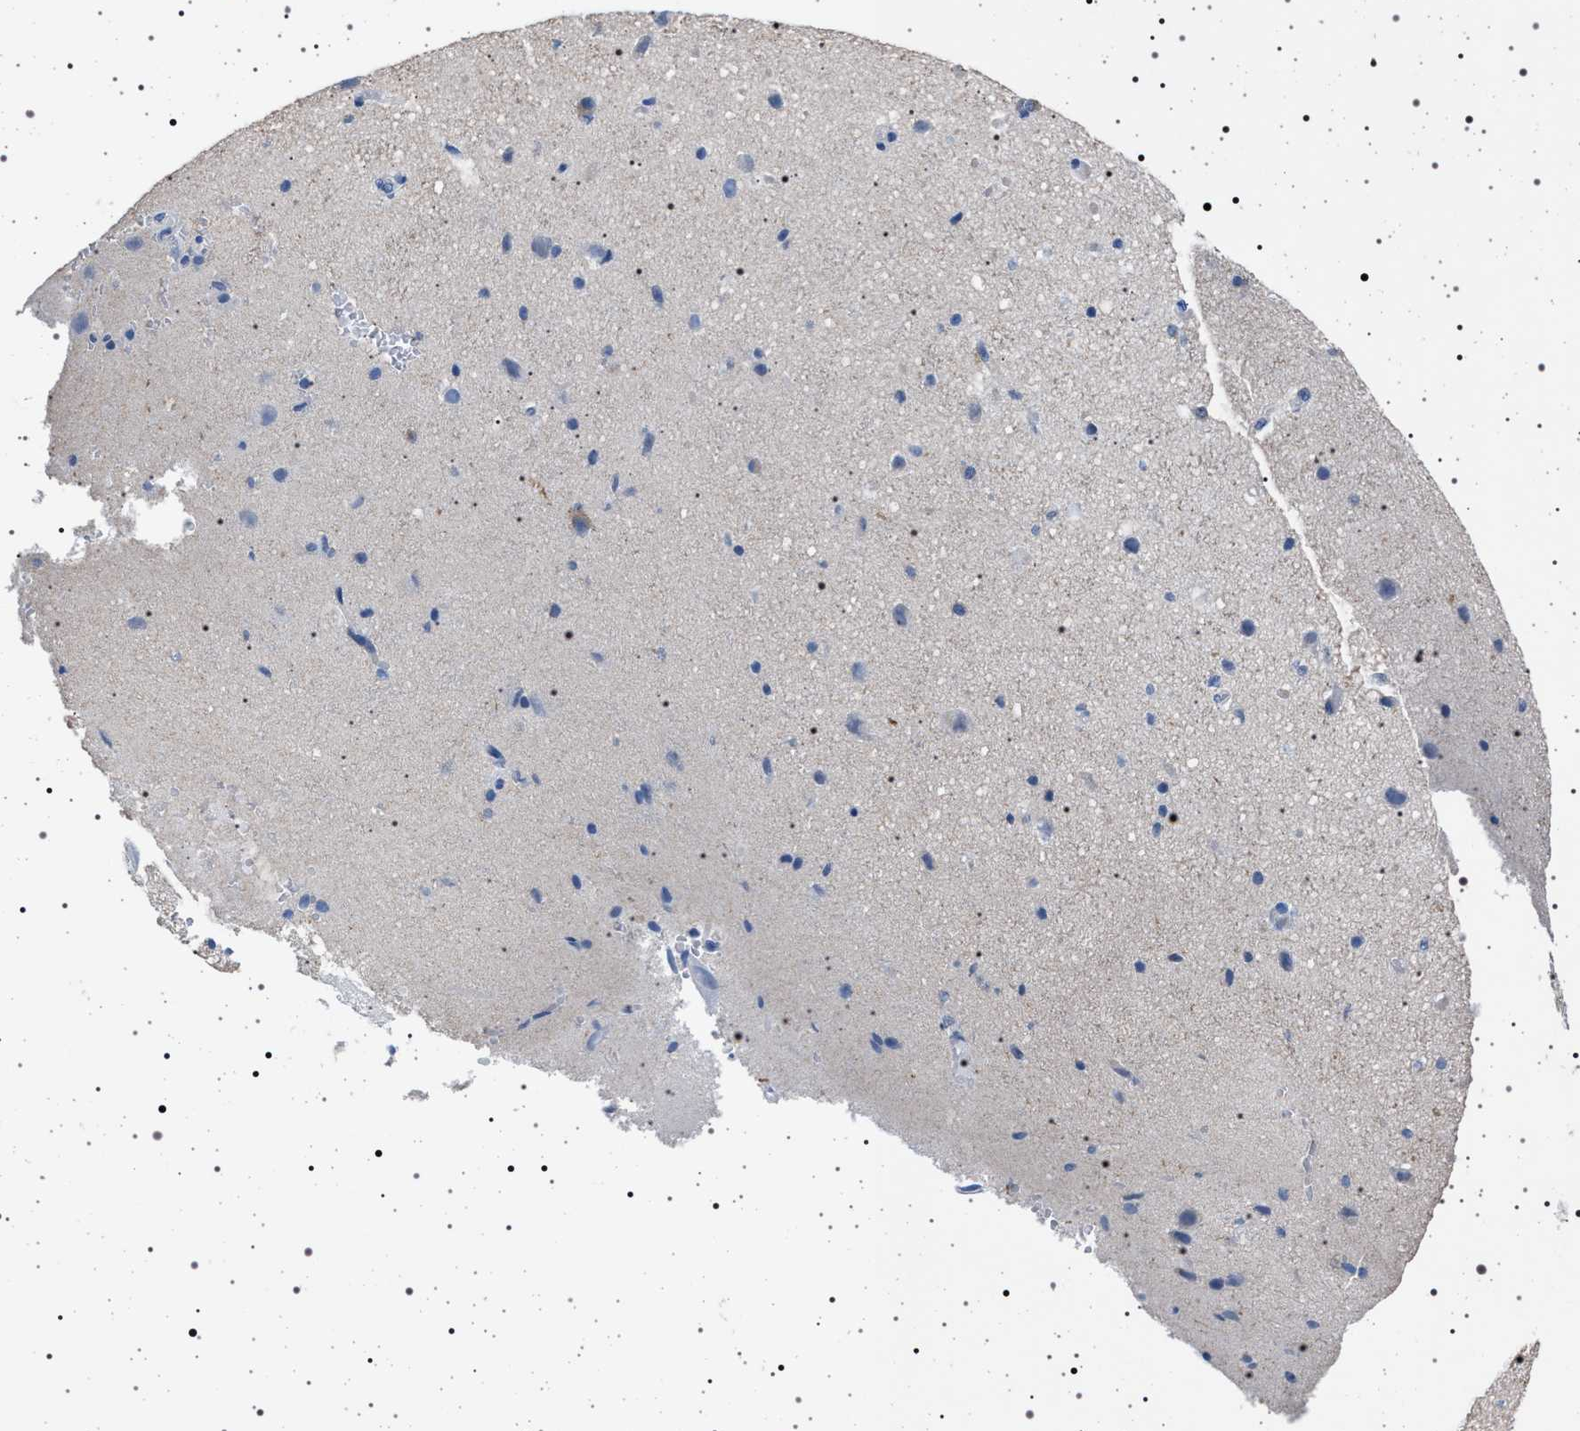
{"staining": {"intensity": "negative", "quantity": "none", "location": "none"}, "tissue": "cerebral cortex", "cell_type": "Endothelial cells", "image_type": "normal", "snomed": [{"axis": "morphology", "description": "Normal tissue, NOS"}, {"axis": "morphology", "description": "Developmental malformation"}, {"axis": "topography", "description": "Cerebral cortex"}], "caption": "Immunohistochemical staining of benign human cerebral cortex demonstrates no significant staining in endothelial cells.", "gene": "NAT9", "patient": {"sex": "female", "age": 30}}